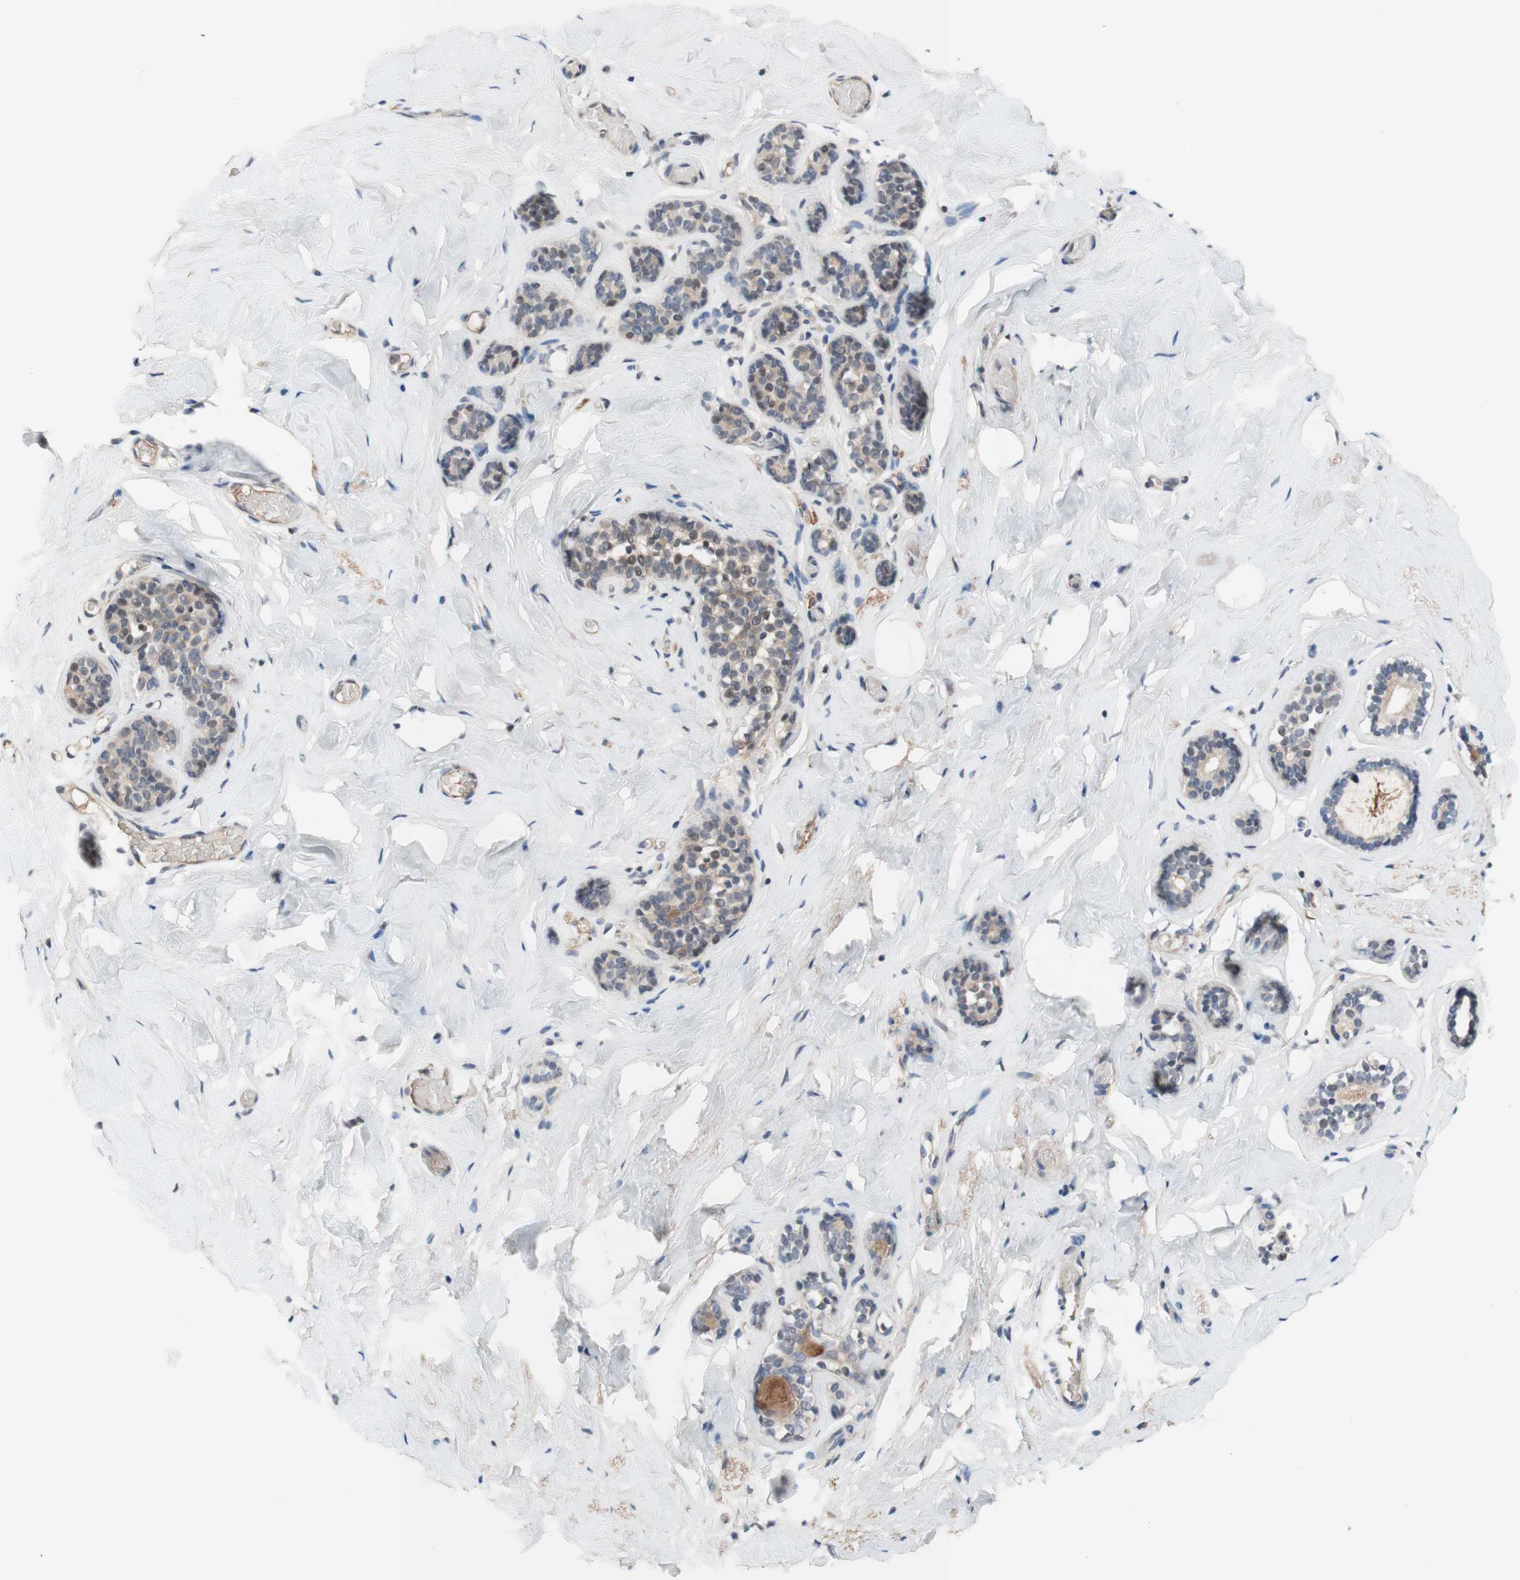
{"staining": {"intensity": "negative", "quantity": "none", "location": "none"}, "tissue": "breast", "cell_type": "Adipocytes", "image_type": "normal", "snomed": [{"axis": "morphology", "description": "Normal tissue, NOS"}, {"axis": "topography", "description": "Breast"}], "caption": "DAB (3,3'-diaminobenzidine) immunohistochemical staining of normal human breast reveals no significant expression in adipocytes. (Immunohistochemistry (ihc), brightfield microscopy, high magnification).", "gene": "CD55", "patient": {"sex": "female", "age": 75}}